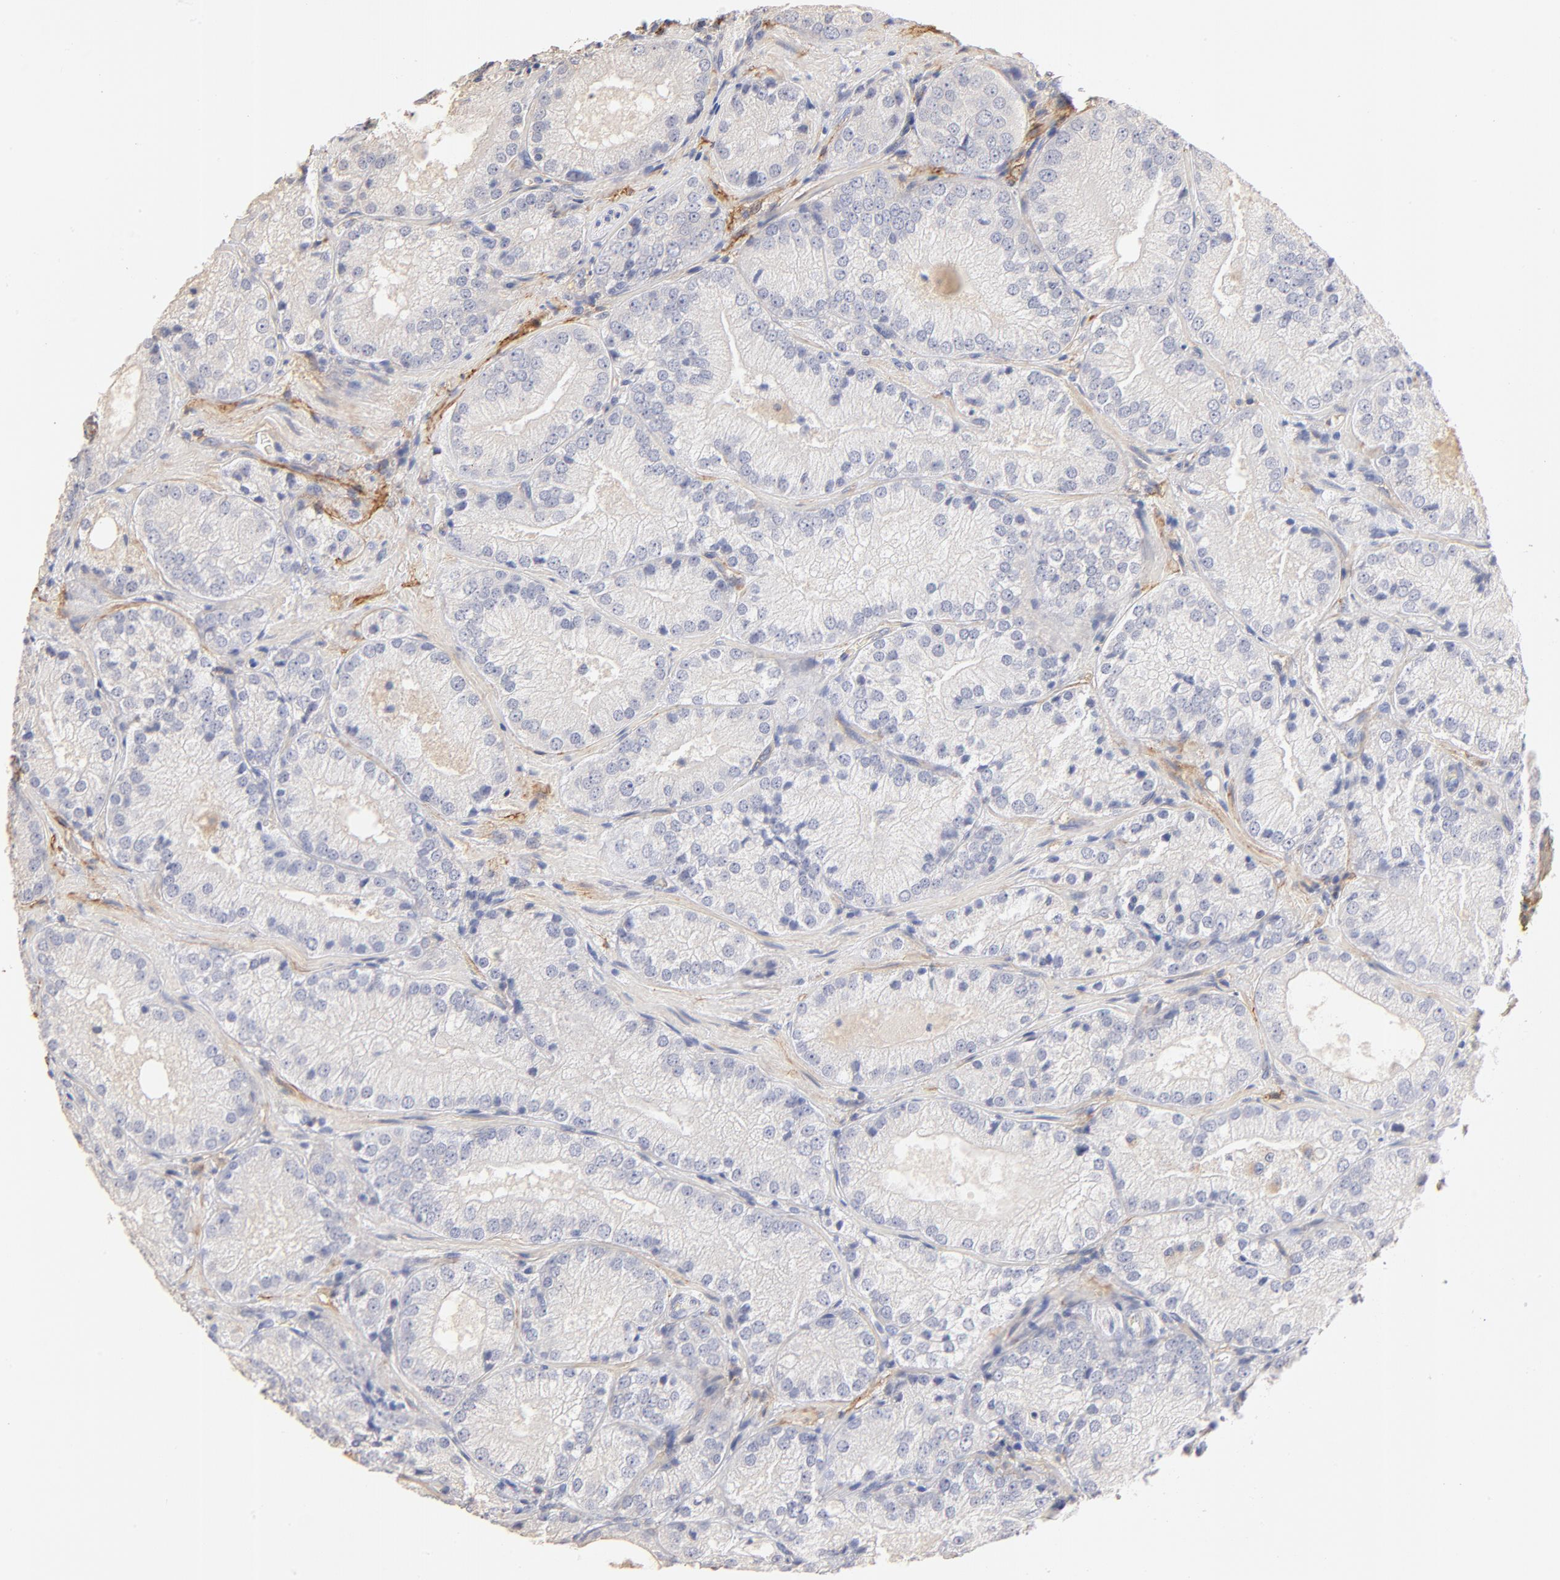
{"staining": {"intensity": "negative", "quantity": "none", "location": "none"}, "tissue": "prostate cancer", "cell_type": "Tumor cells", "image_type": "cancer", "snomed": [{"axis": "morphology", "description": "Adenocarcinoma, Low grade"}, {"axis": "topography", "description": "Prostate"}], "caption": "Tumor cells are negative for protein expression in human prostate cancer.", "gene": "ITGA8", "patient": {"sex": "male", "age": 60}}